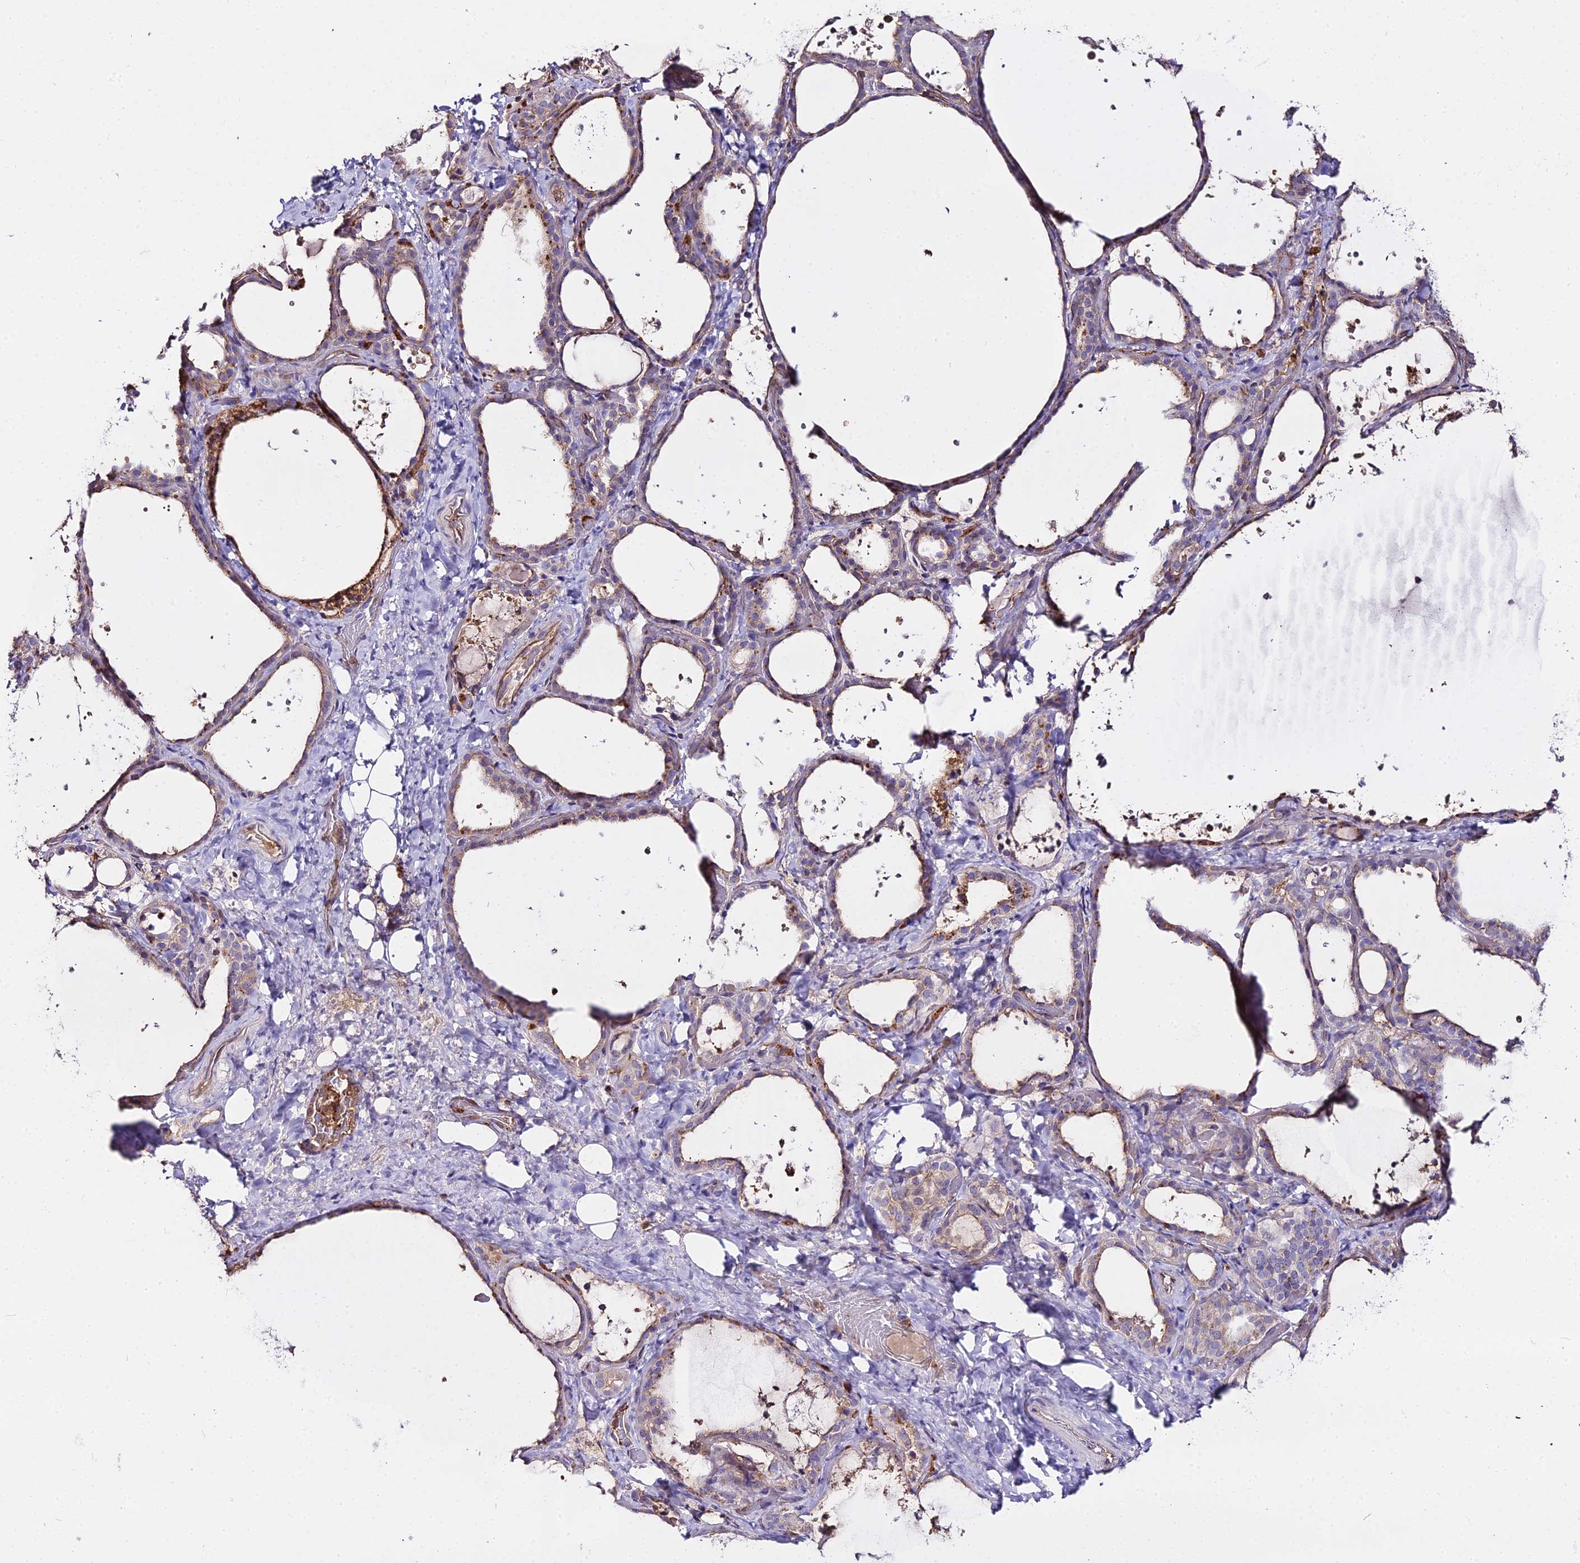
{"staining": {"intensity": "weak", "quantity": "25%-75%", "location": "cytoplasmic/membranous"}, "tissue": "thyroid gland", "cell_type": "Glandular cells", "image_type": "normal", "snomed": [{"axis": "morphology", "description": "Normal tissue, NOS"}, {"axis": "topography", "description": "Thyroid gland"}], "caption": "This is a micrograph of immunohistochemistry staining of normal thyroid gland, which shows weak expression in the cytoplasmic/membranous of glandular cells.", "gene": "GLYAT", "patient": {"sex": "female", "age": 44}}